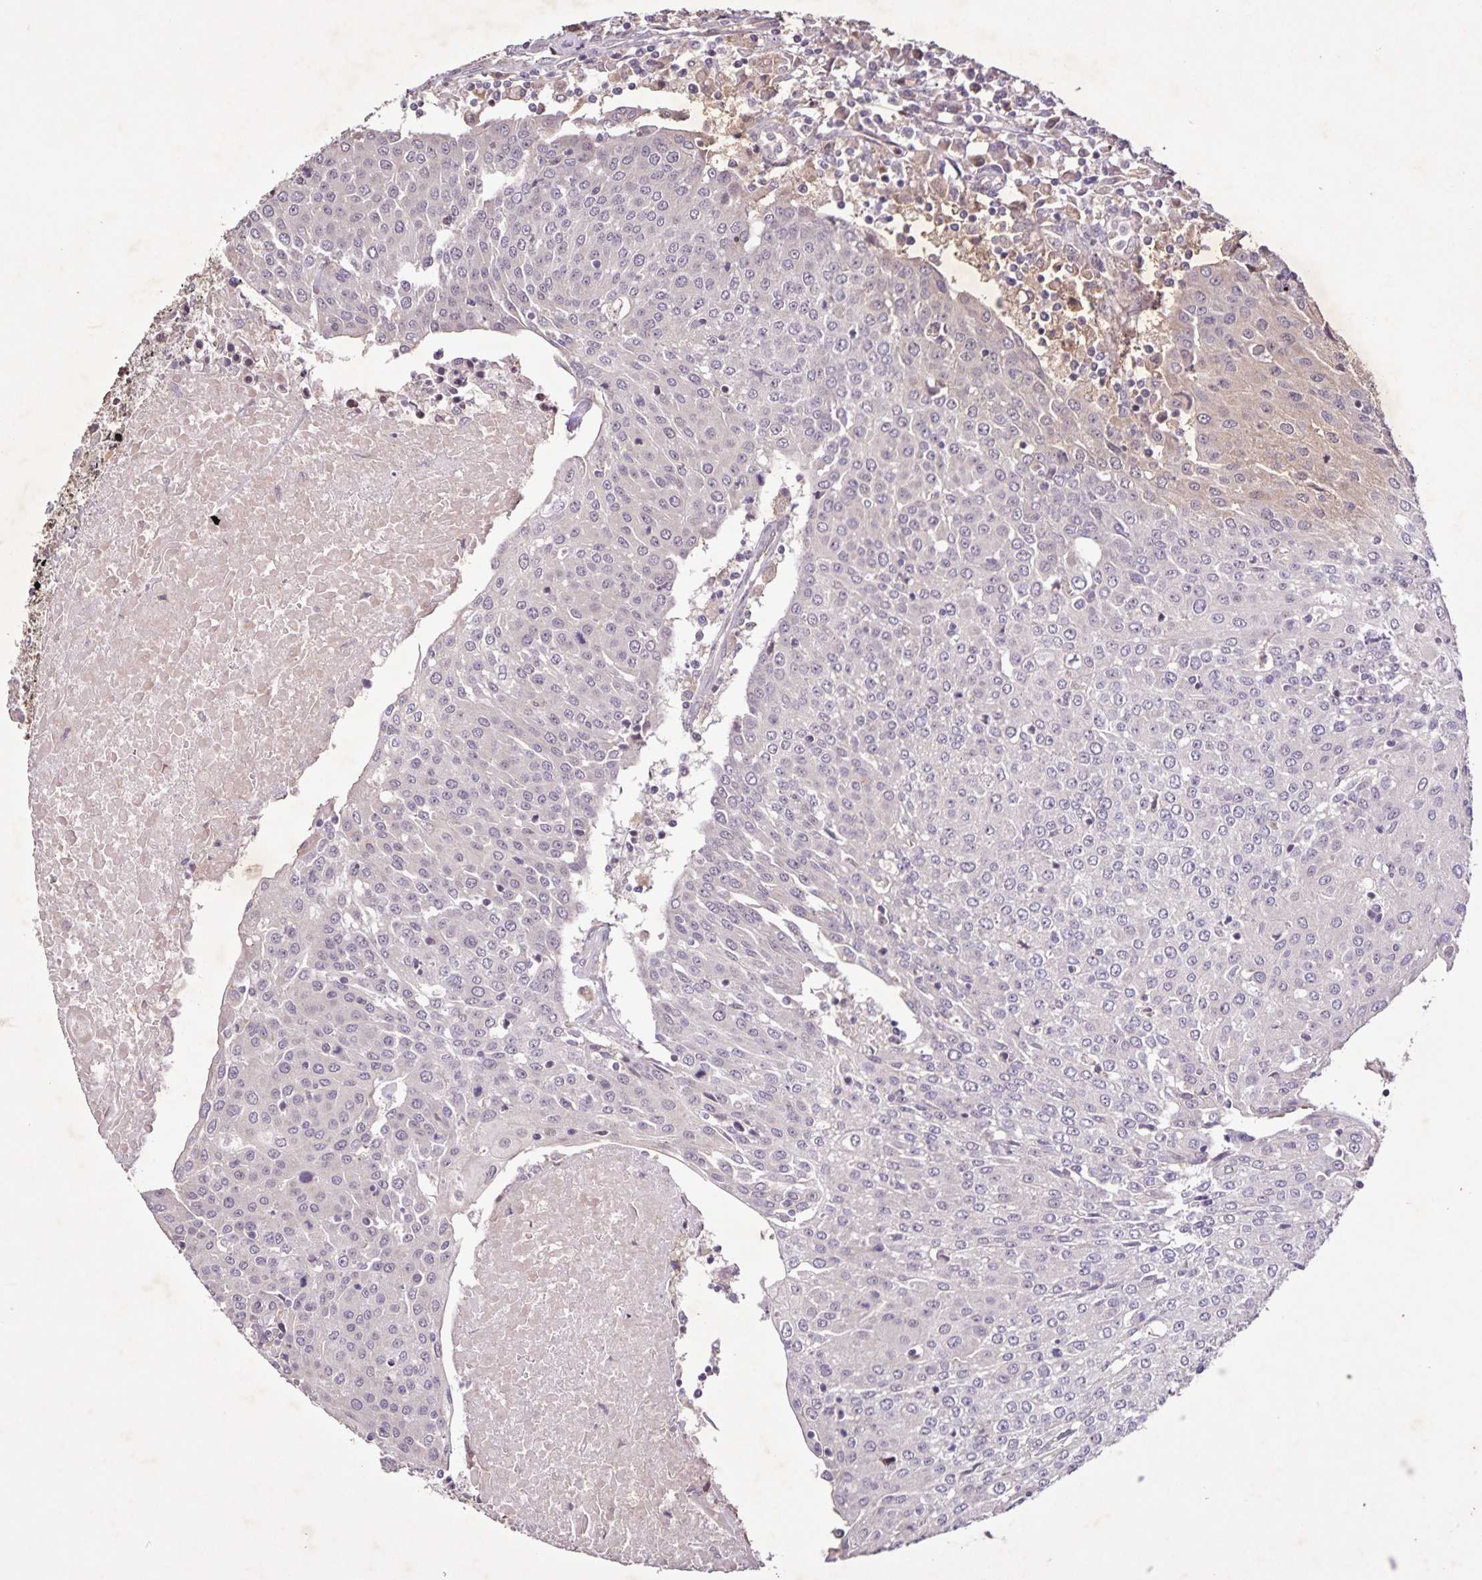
{"staining": {"intensity": "negative", "quantity": "none", "location": "none"}, "tissue": "urothelial cancer", "cell_type": "Tumor cells", "image_type": "cancer", "snomed": [{"axis": "morphology", "description": "Urothelial carcinoma, High grade"}, {"axis": "topography", "description": "Urinary bladder"}], "caption": "Protein analysis of urothelial cancer demonstrates no significant expression in tumor cells. The staining was performed using DAB (3,3'-diaminobenzidine) to visualize the protein expression in brown, while the nuclei were stained in blue with hematoxylin (Magnification: 20x).", "gene": "GDF2", "patient": {"sex": "female", "age": 85}}